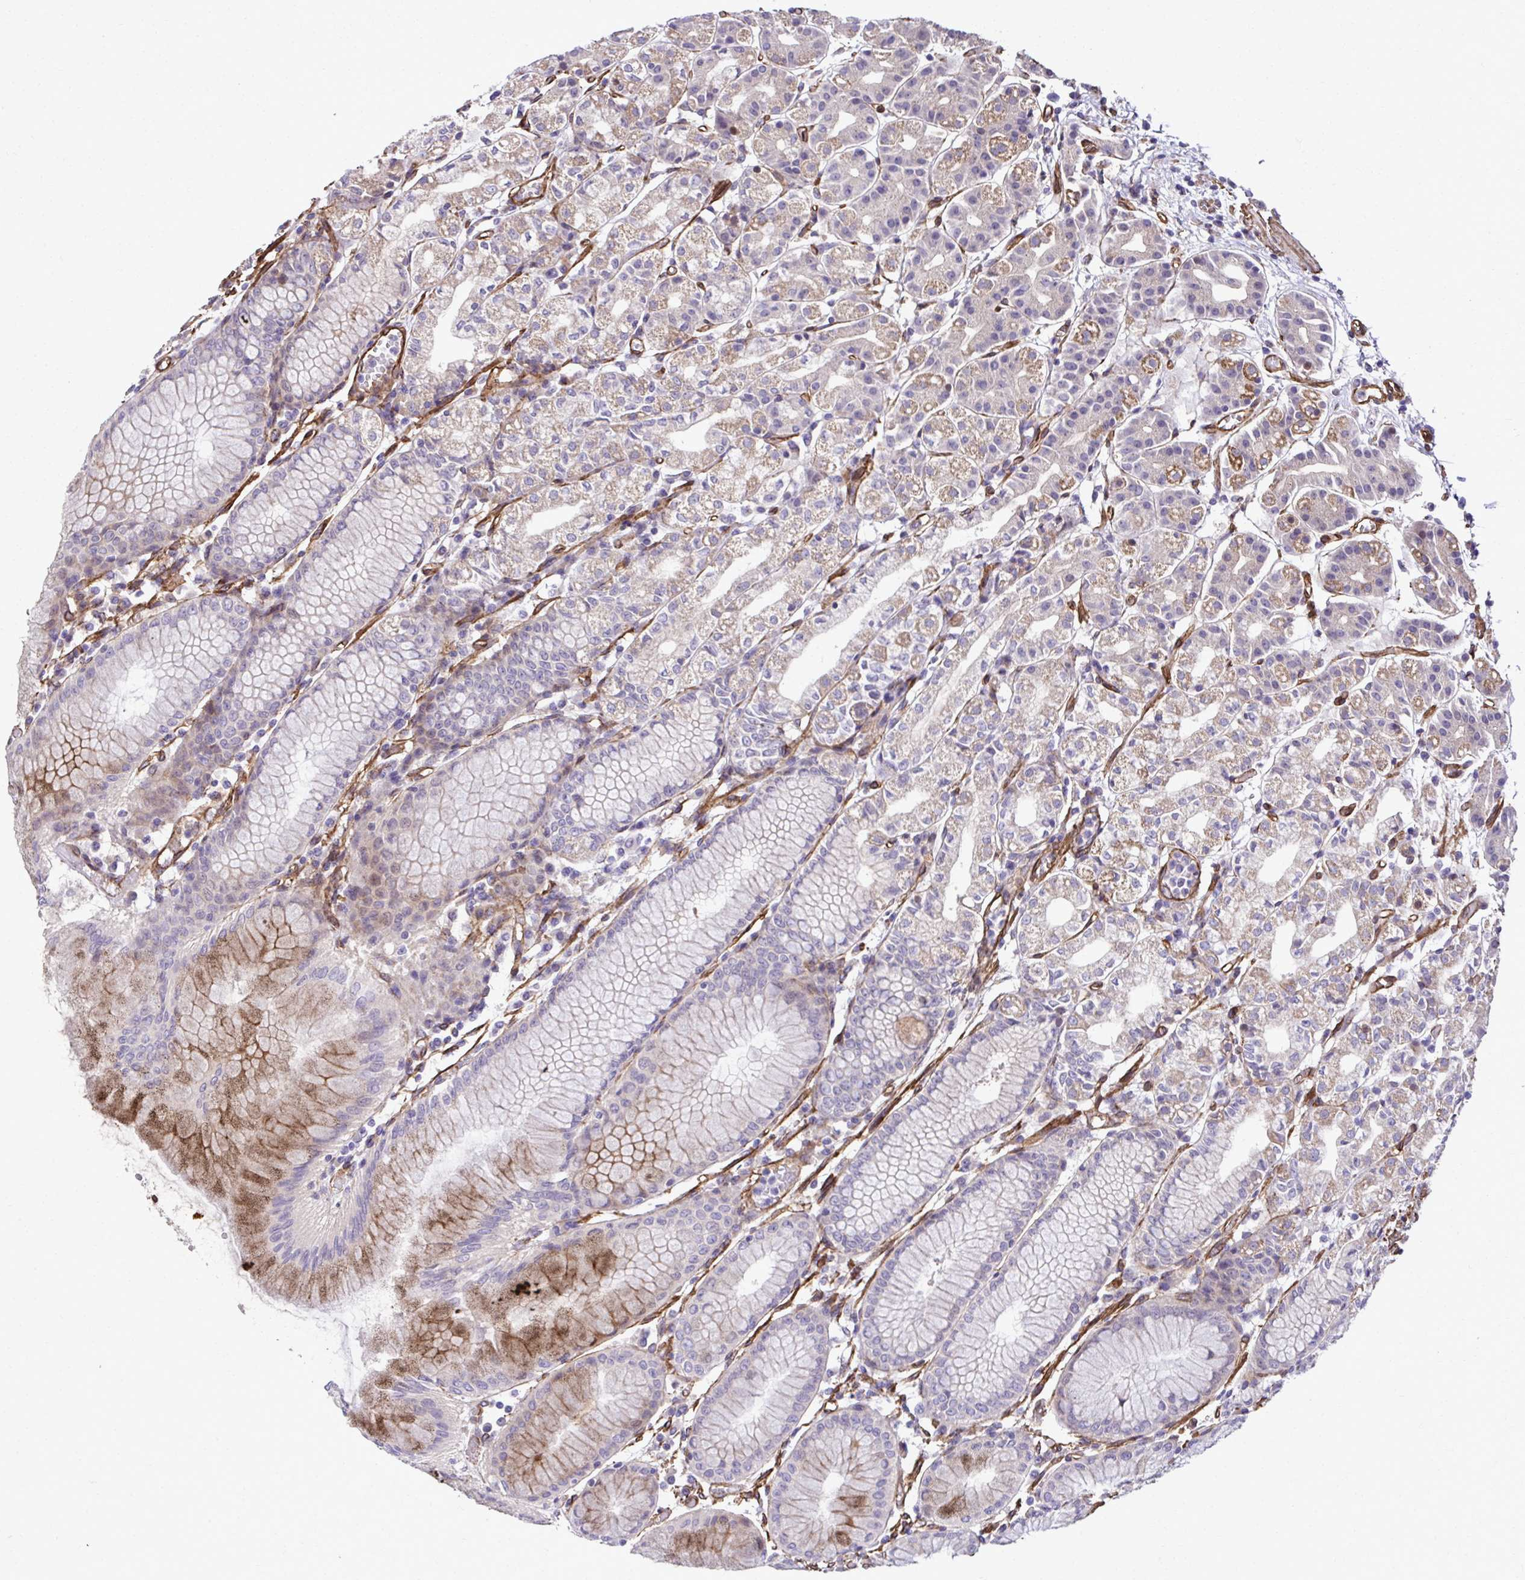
{"staining": {"intensity": "moderate", "quantity": "<25%", "location": "cytoplasmic/membranous"}, "tissue": "stomach", "cell_type": "Glandular cells", "image_type": "normal", "snomed": [{"axis": "morphology", "description": "Normal tissue, NOS"}, {"axis": "topography", "description": "Stomach"}], "caption": "Normal stomach was stained to show a protein in brown. There is low levels of moderate cytoplasmic/membranous staining in about <25% of glandular cells.", "gene": "TRIM52", "patient": {"sex": "female", "age": 57}}